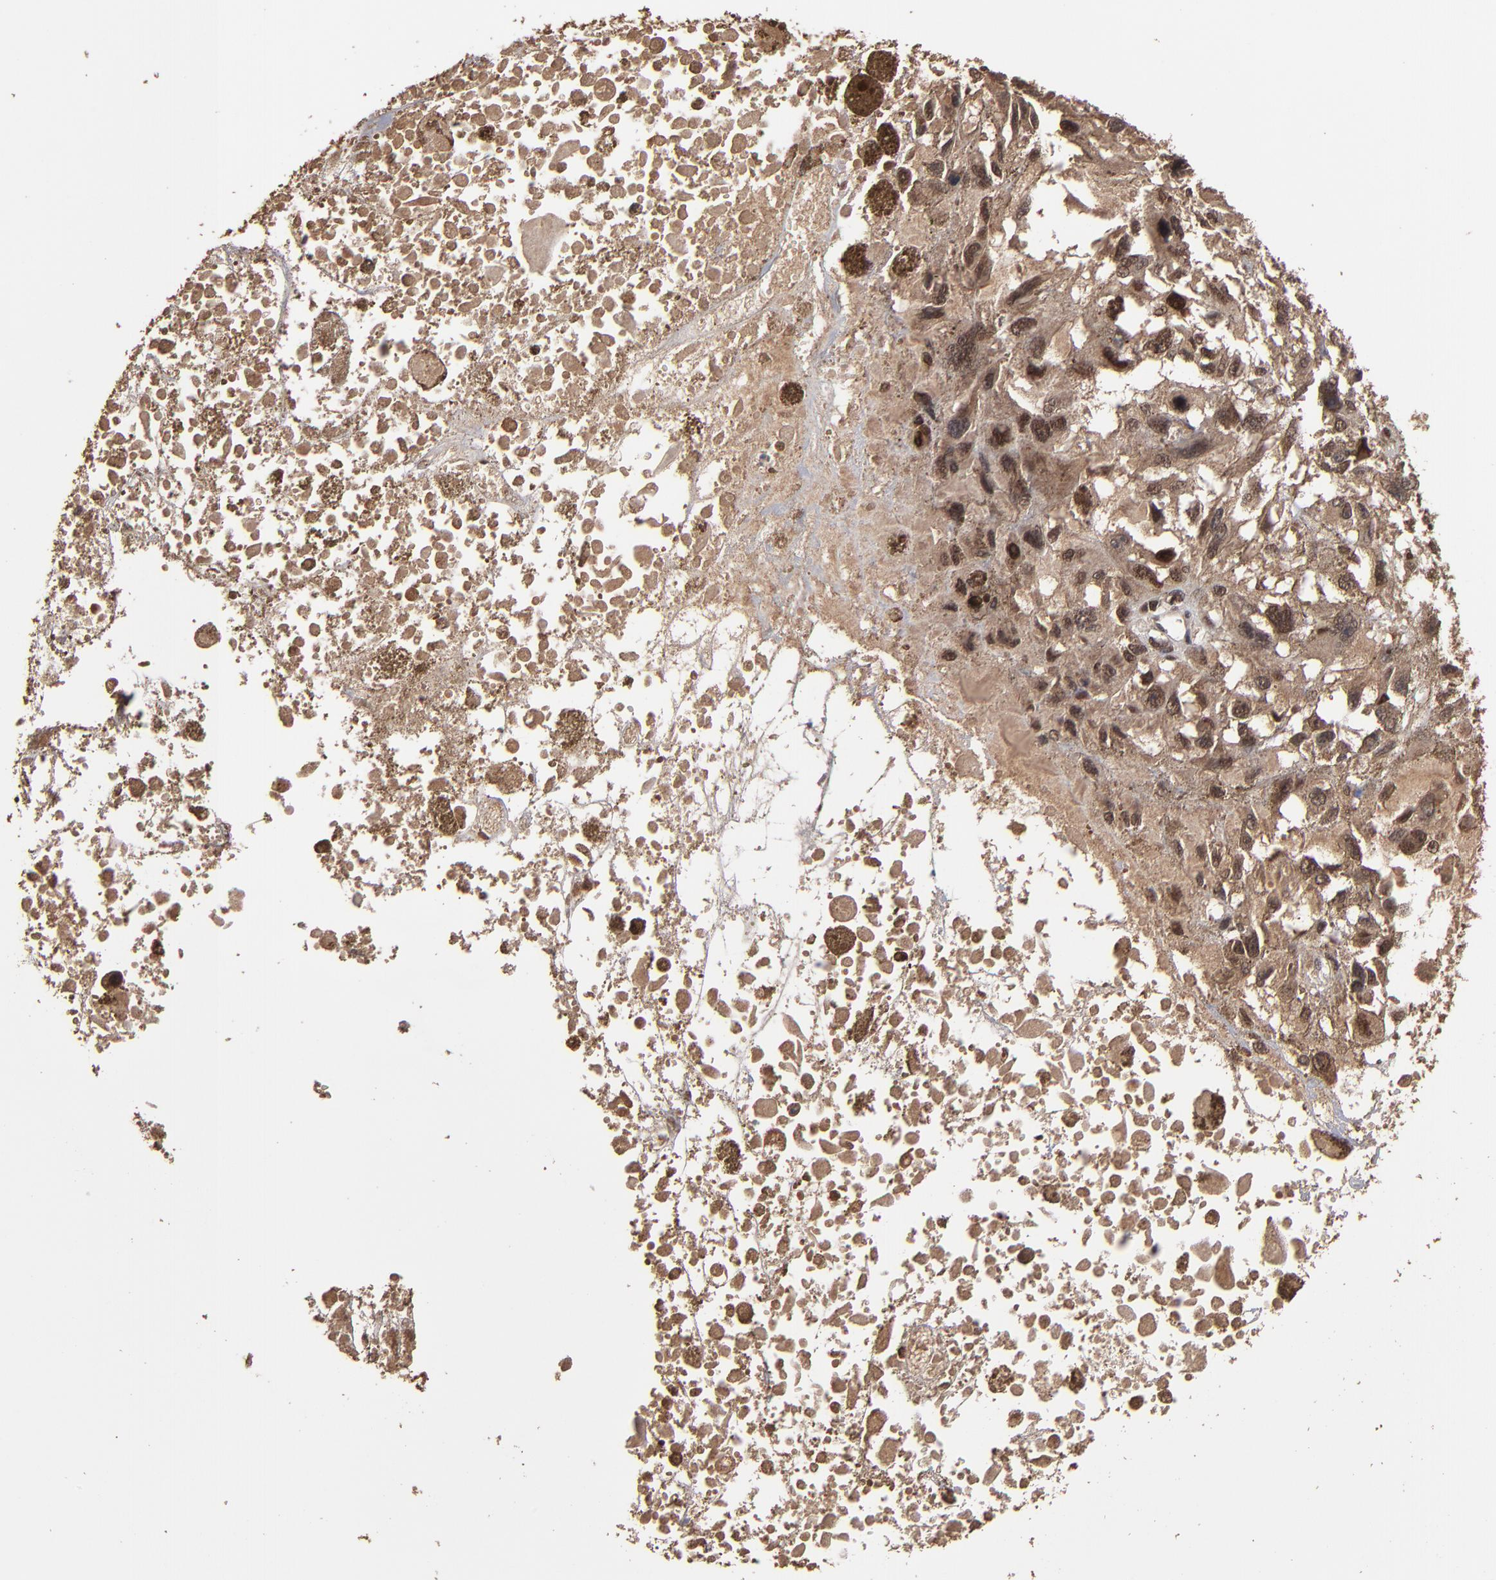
{"staining": {"intensity": "moderate", "quantity": "25%-75%", "location": "cytoplasmic/membranous,nuclear"}, "tissue": "melanoma", "cell_type": "Tumor cells", "image_type": "cancer", "snomed": [{"axis": "morphology", "description": "Malignant melanoma, Metastatic site"}, {"axis": "topography", "description": "Lymph node"}], "caption": "Melanoma tissue displays moderate cytoplasmic/membranous and nuclear staining in approximately 25%-75% of tumor cells", "gene": "NXF2B", "patient": {"sex": "male", "age": 59}}